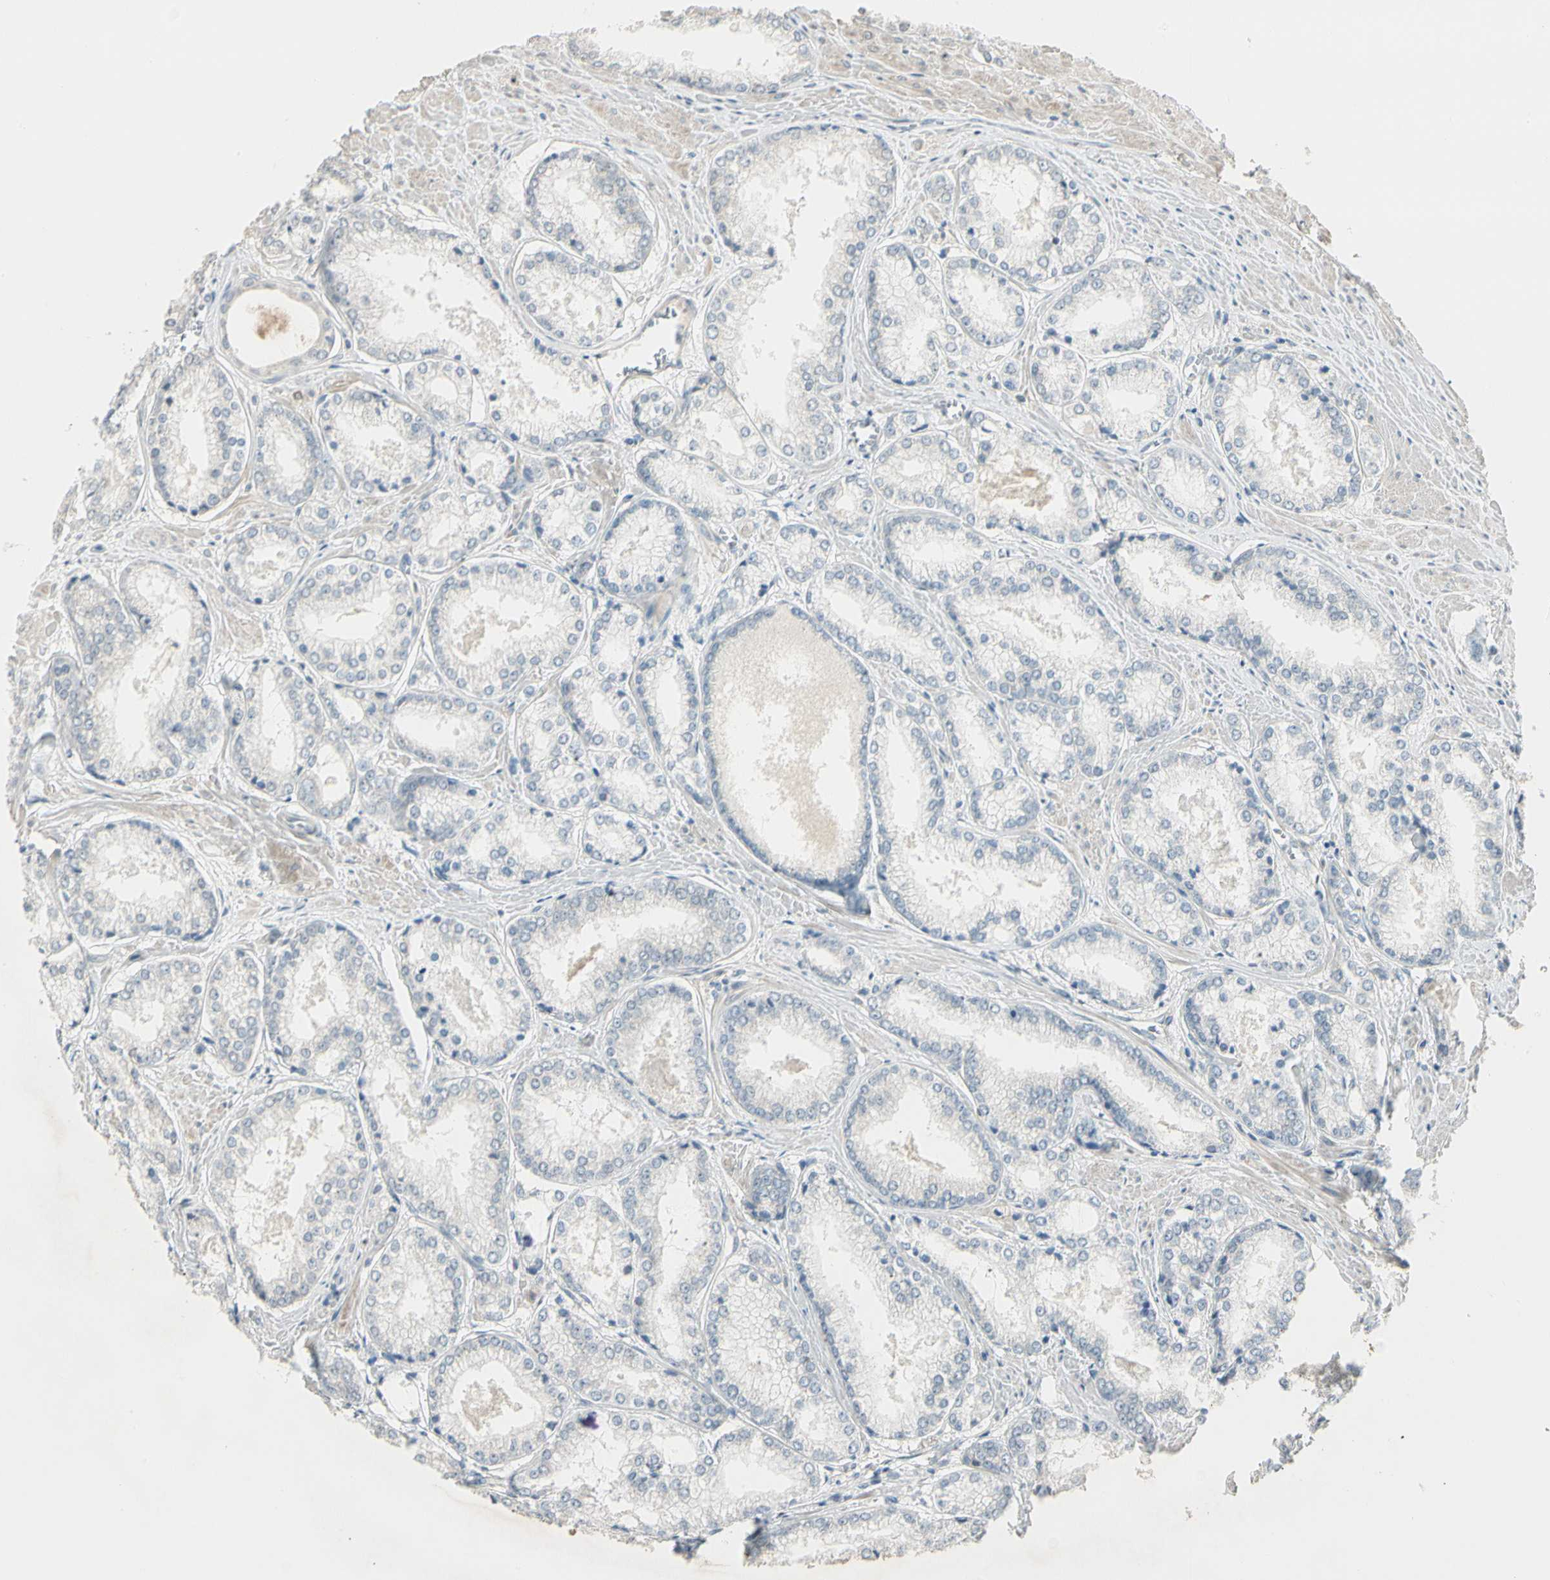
{"staining": {"intensity": "negative", "quantity": "none", "location": "none"}, "tissue": "prostate cancer", "cell_type": "Tumor cells", "image_type": "cancer", "snomed": [{"axis": "morphology", "description": "Adenocarcinoma, Low grade"}, {"axis": "topography", "description": "Prostate"}], "caption": "A photomicrograph of human prostate cancer (adenocarcinoma (low-grade)) is negative for staining in tumor cells.", "gene": "PCDHB15", "patient": {"sex": "male", "age": 64}}